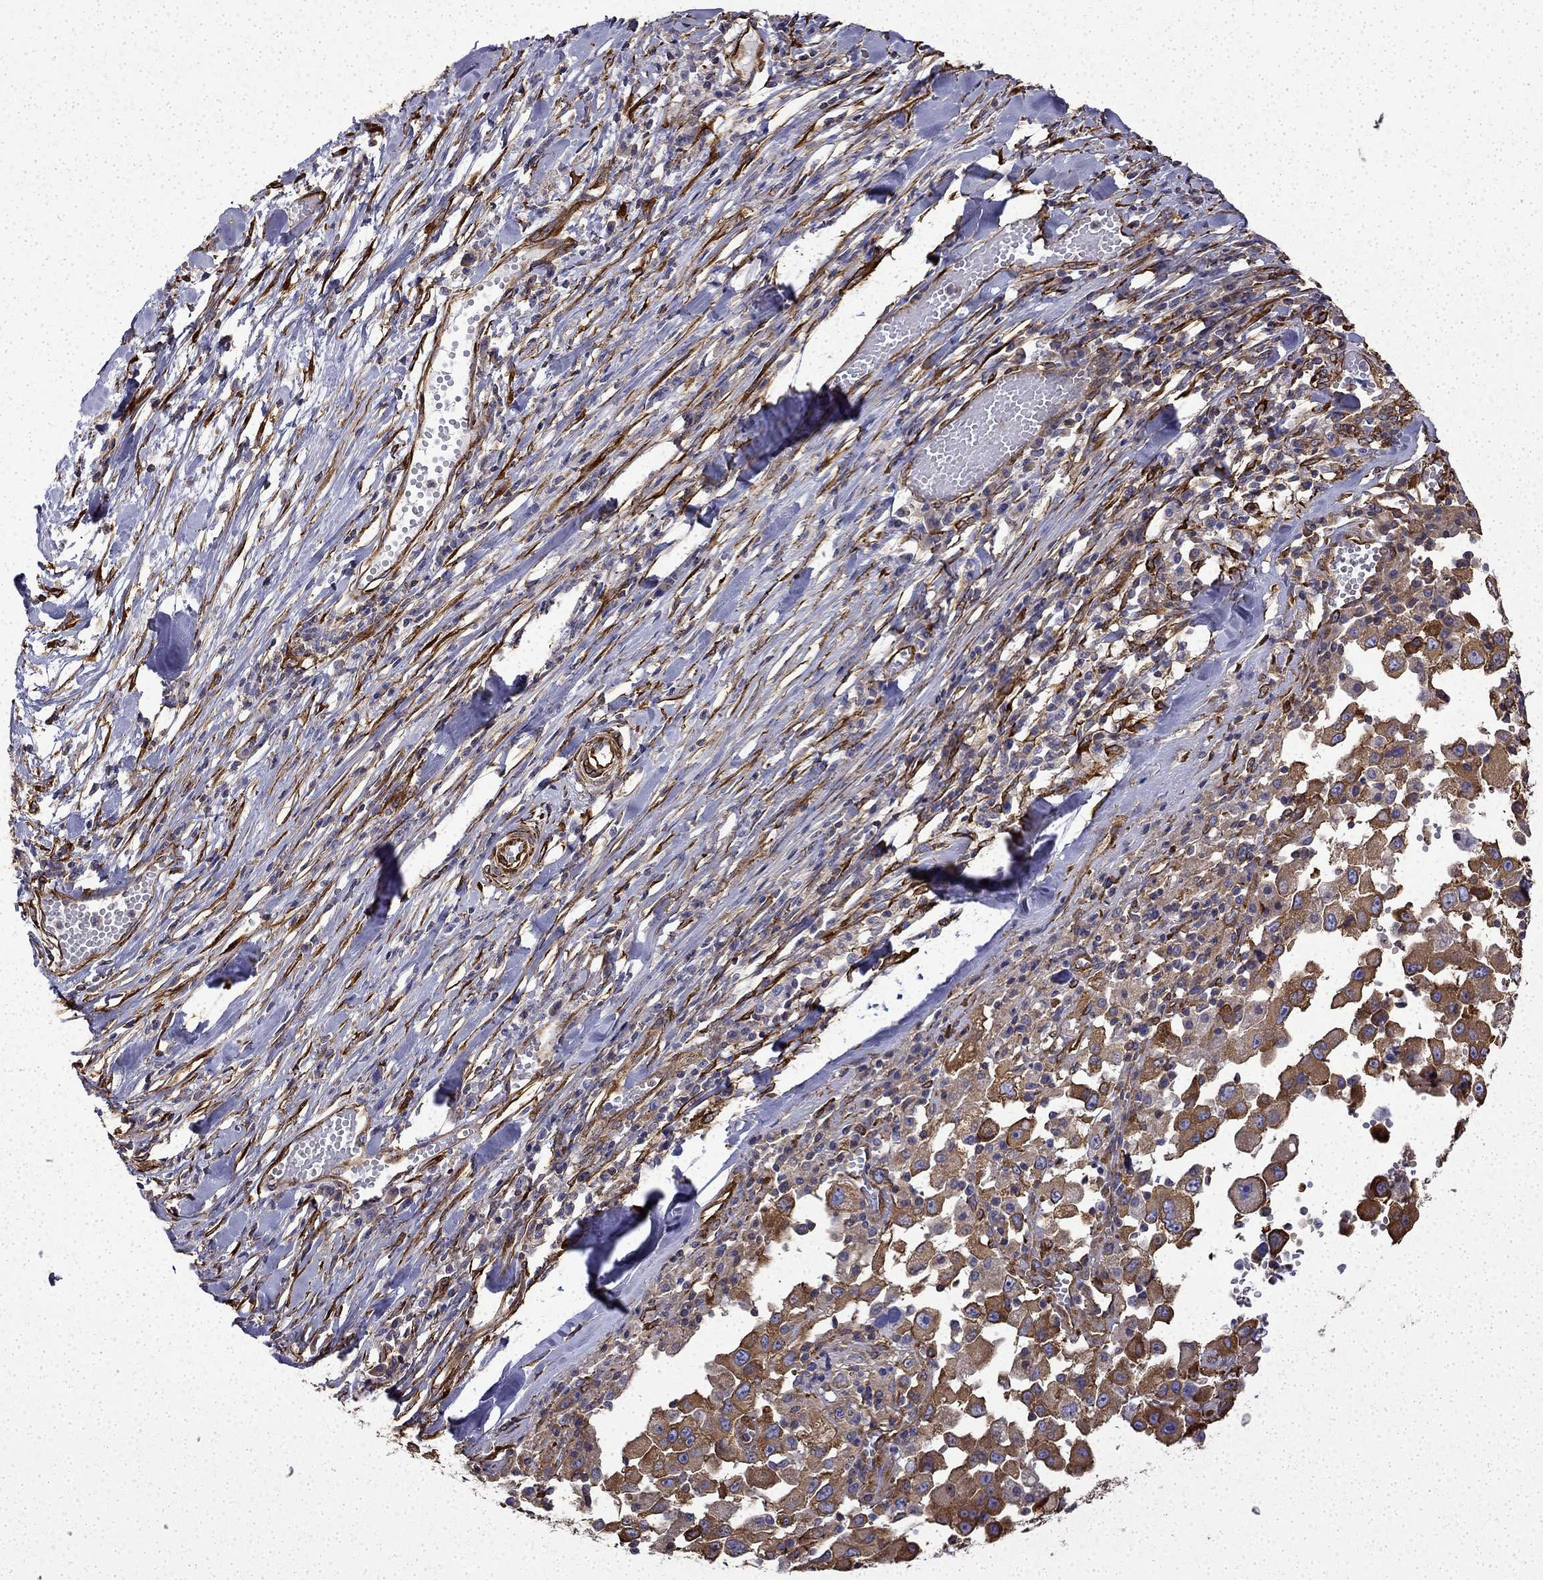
{"staining": {"intensity": "strong", "quantity": ">75%", "location": "cytoplasmic/membranous"}, "tissue": "melanoma", "cell_type": "Tumor cells", "image_type": "cancer", "snomed": [{"axis": "morphology", "description": "Malignant melanoma, Metastatic site"}, {"axis": "topography", "description": "Lymph node"}], "caption": "Protein expression analysis of human melanoma reveals strong cytoplasmic/membranous positivity in about >75% of tumor cells.", "gene": "MAP4", "patient": {"sex": "male", "age": 50}}